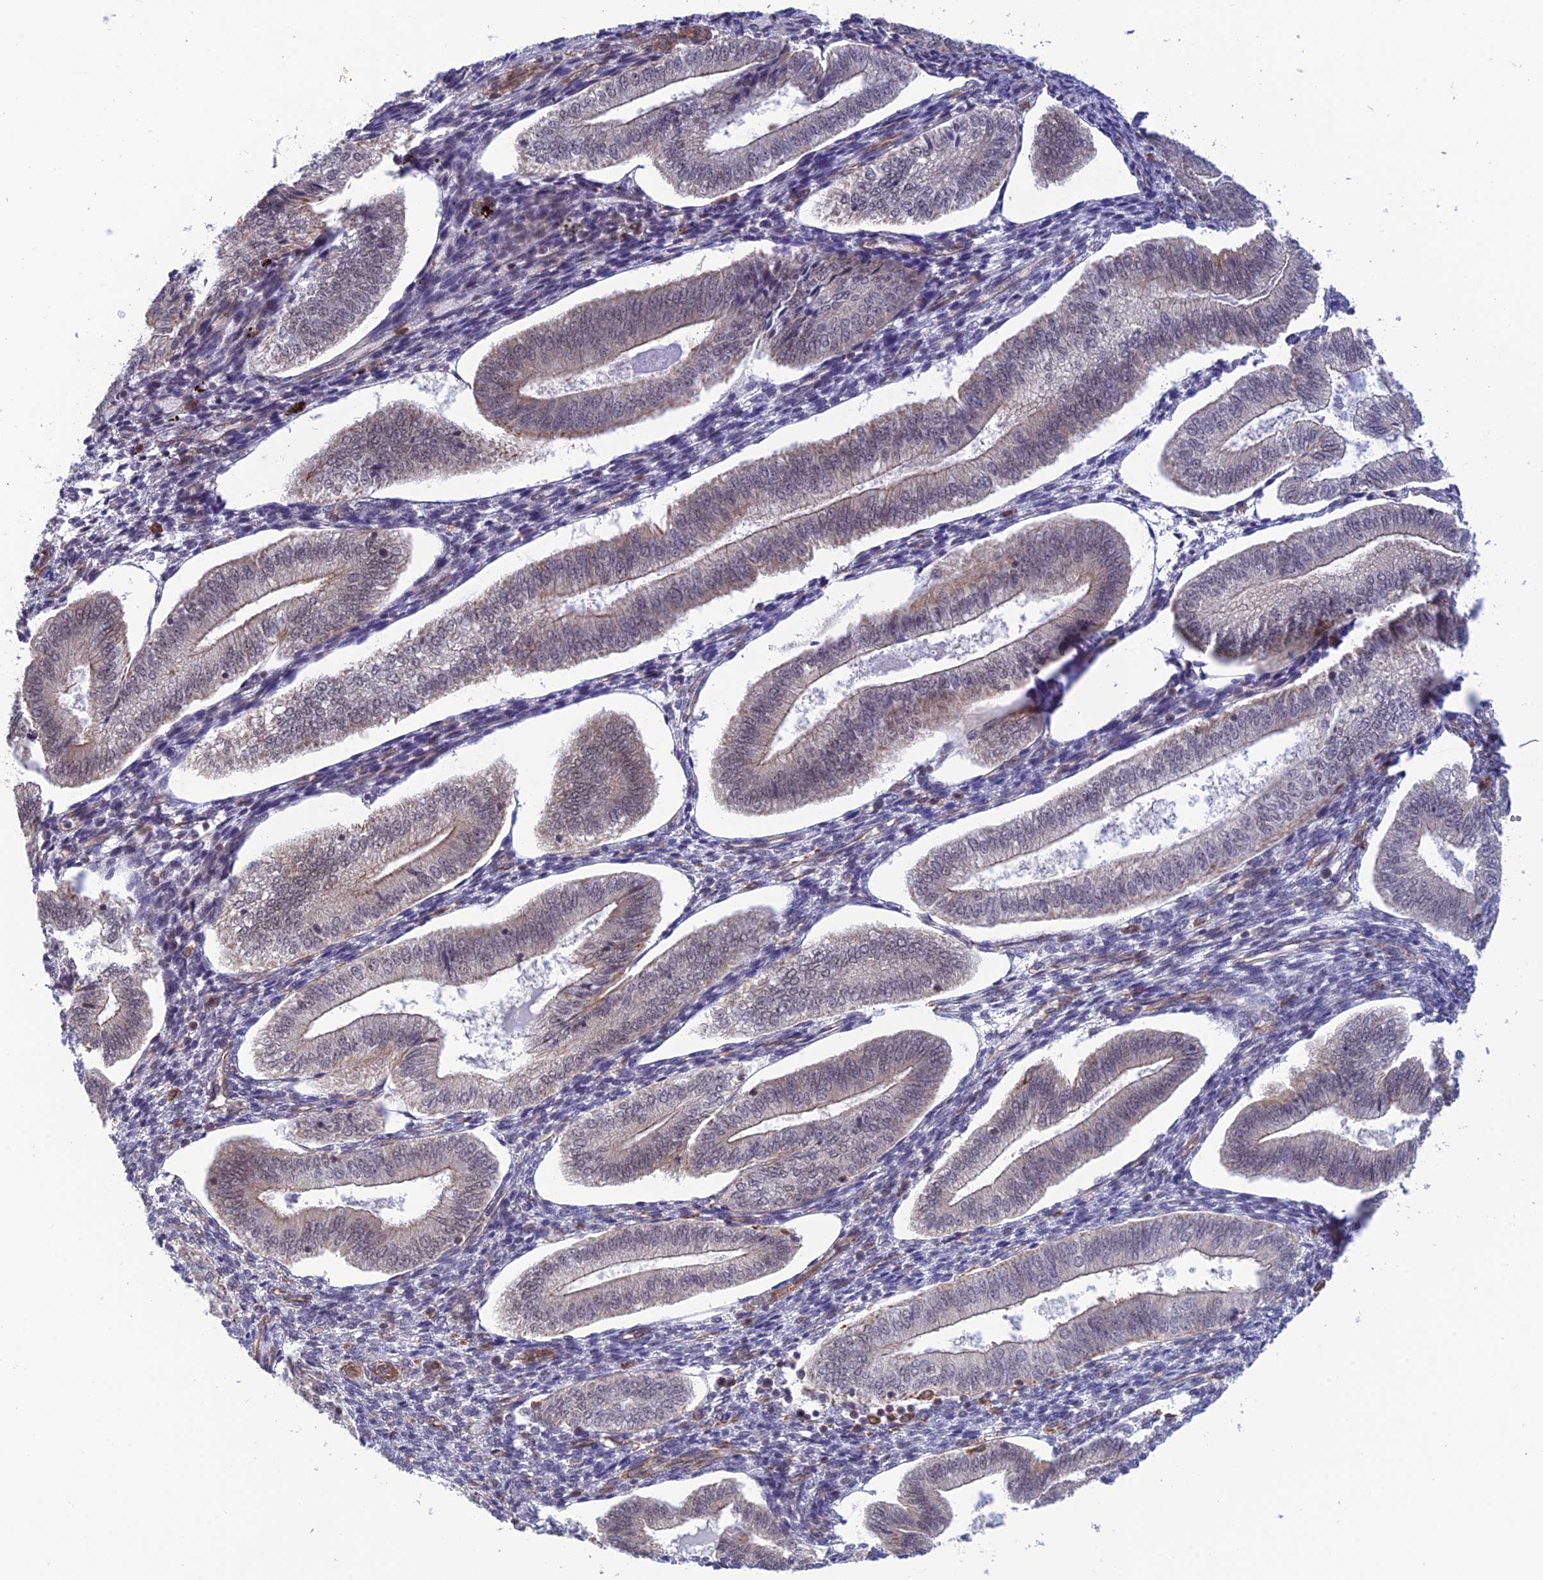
{"staining": {"intensity": "moderate", "quantity": "25%-75%", "location": "cytoplasmic/membranous"}, "tissue": "endometrium", "cell_type": "Cells in endometrial stroma", "image_type": "normal", "snomed": [{"axis": "morphology", "description": "Normal tissue, NOS"}, {"axis": "topography", "description": "Endometrium"}], "caption": "Protein staining by IHC displays moderate cytoplasmic/membranous staining in approximately 25%-75% of cells in endometrial stroma in benign endometrium.", "gene": "PAGR1", "patient": {"sex": "female", "age": 34}}